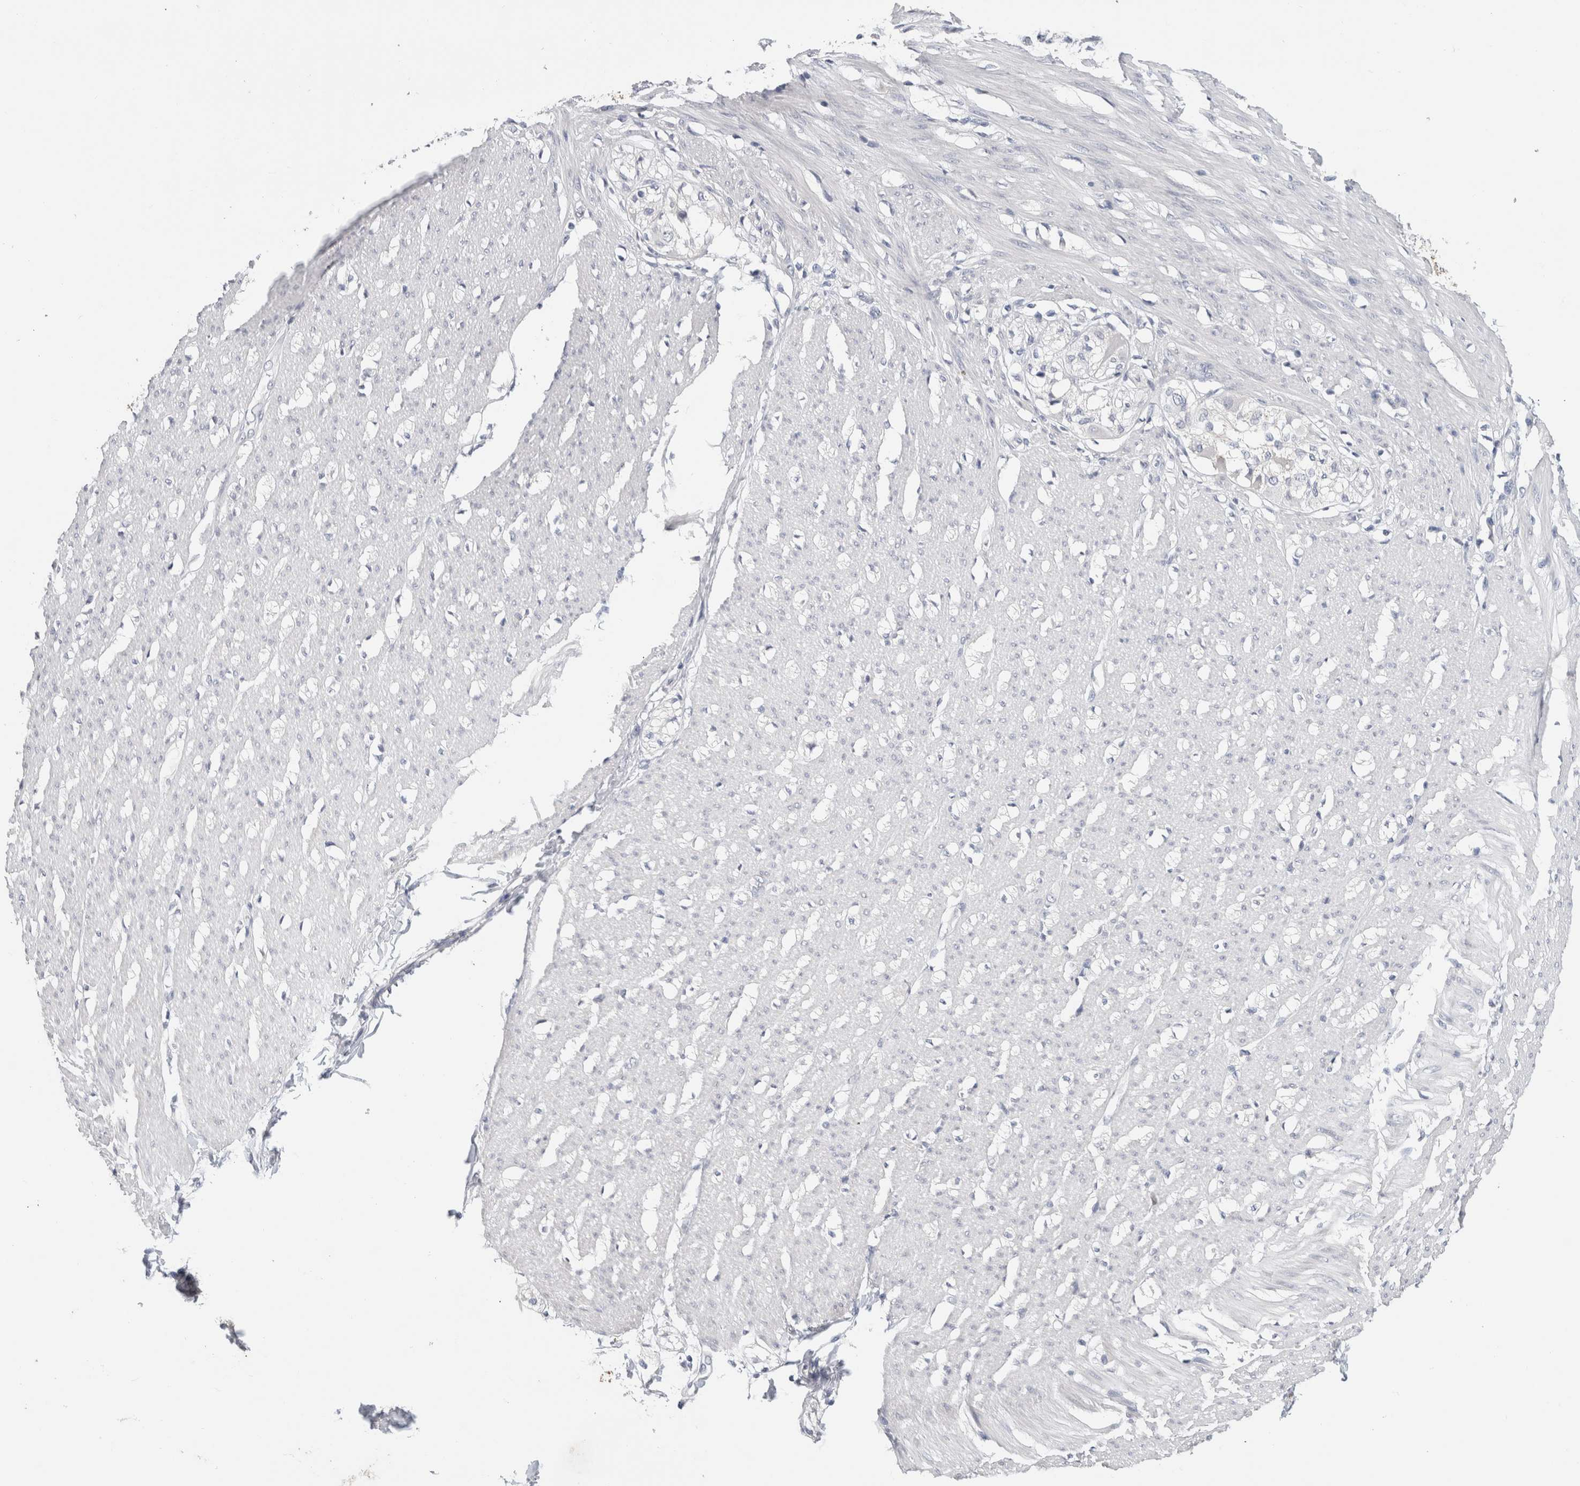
{"staining": {"intensity": "negative", "quantity": "none", "location": "none"}, "tissue": "smooth muscle", "cell_type": "Smooth muscle cells", "image_type": "normal", "snomed": [{"axis": "morphology", "description": "Normal tissue, NOS"}, {"axis": "morphology", "description": "Adenocarcinoma, NOS"}, {"axis": "topography", "description": "Colon"}, {"axis": "topography", "description": "Peripheral nerve tissue"}], "caption": "IHC of unremarkable human smooth muscle displays no staining in smooth muscle cells.", "gene": "BCAN", "patient": {"sex": "male", "age": 14}}